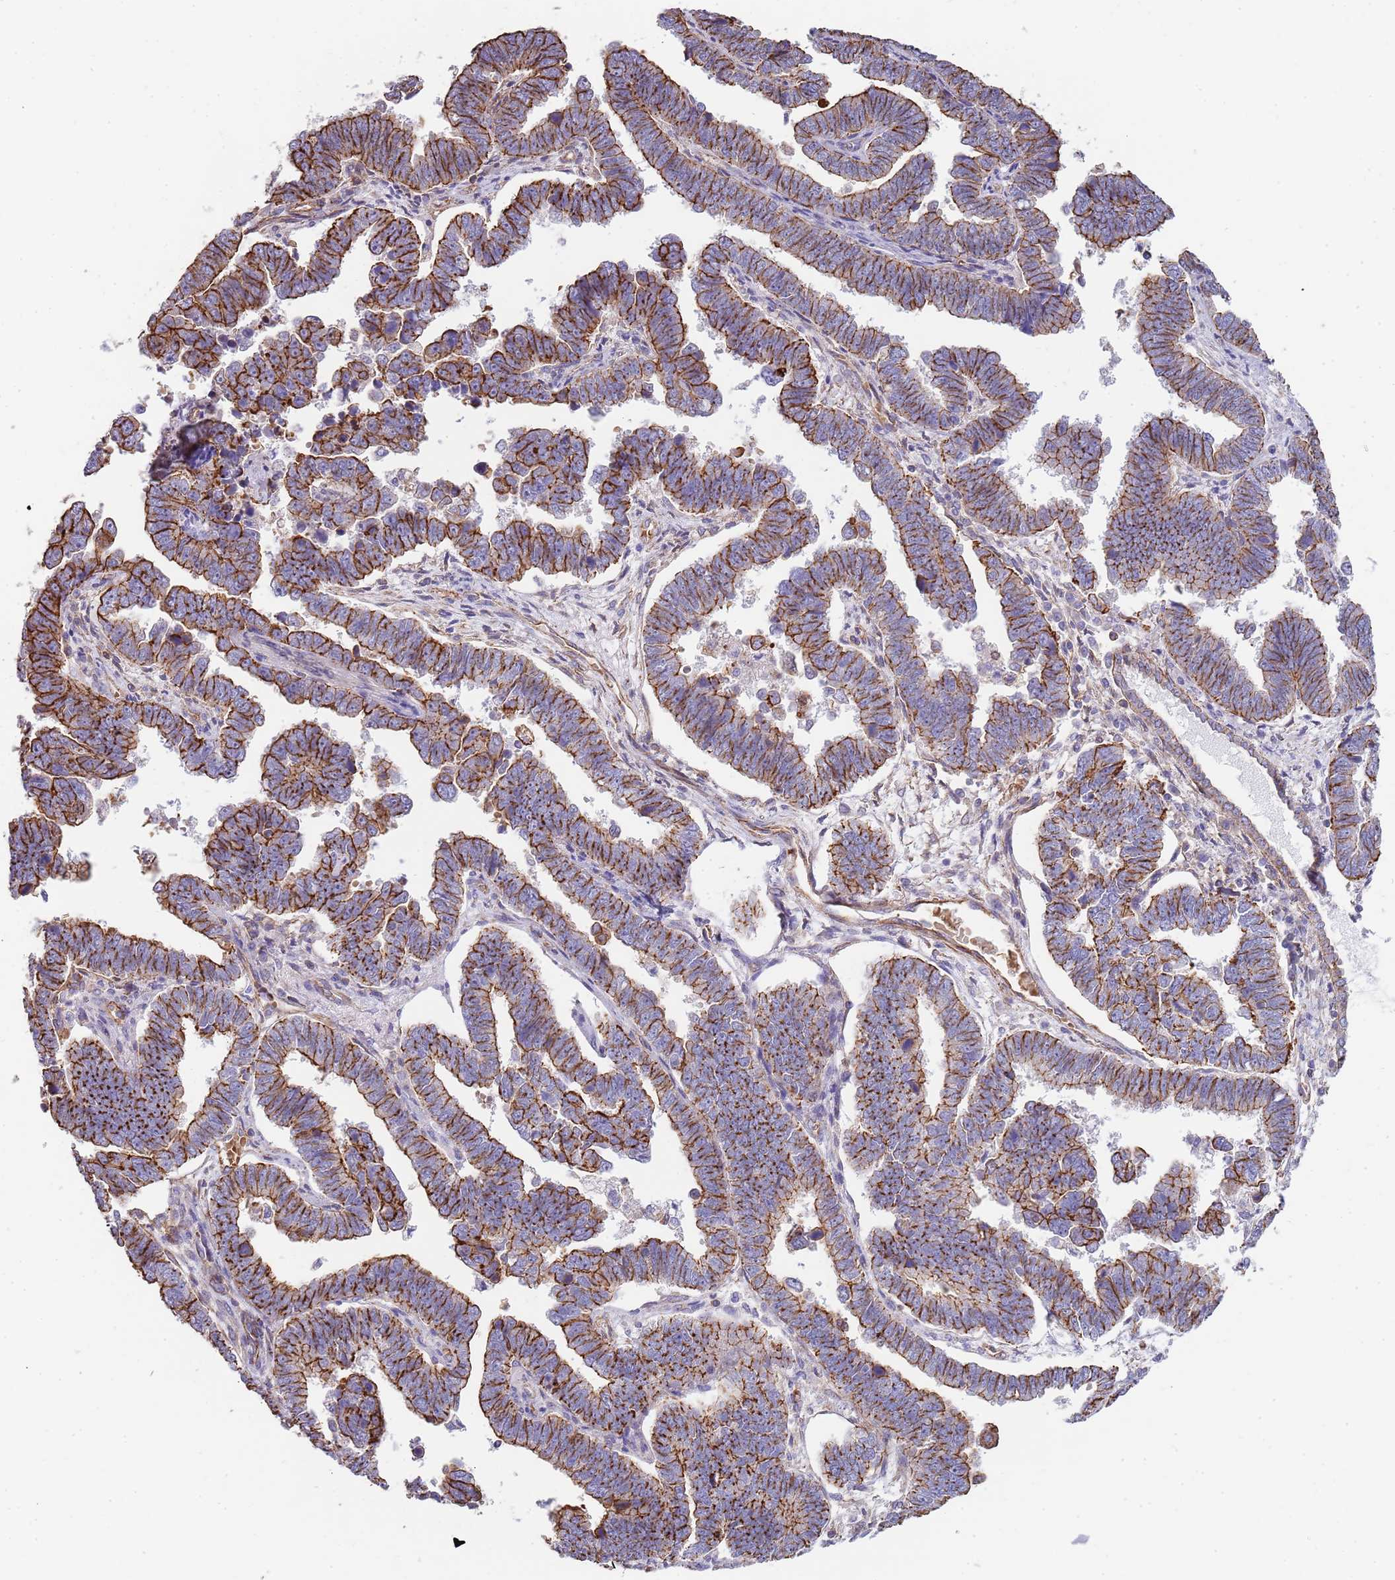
{"staining": {"intensity": "strong", "quantity": ">75%", "location": "cytoplasmic/membranous"}, "tissue": "endometrial cancer", "cell_type": "Tumor cells", "image_type": "cancer", "snomed": [{"axis": "morphology", "description": "Adenocarcinoma, NOS"}, {"axis": "topography", "description": "Endometrium"}], "caption": "Strong cytoplasmic/membranous protein positivity is appreciated in approximately >75% of tumor cells in endometrial cancer.", "gene": "GFRAL", "patient": {"sex": "female", "age": 75}}